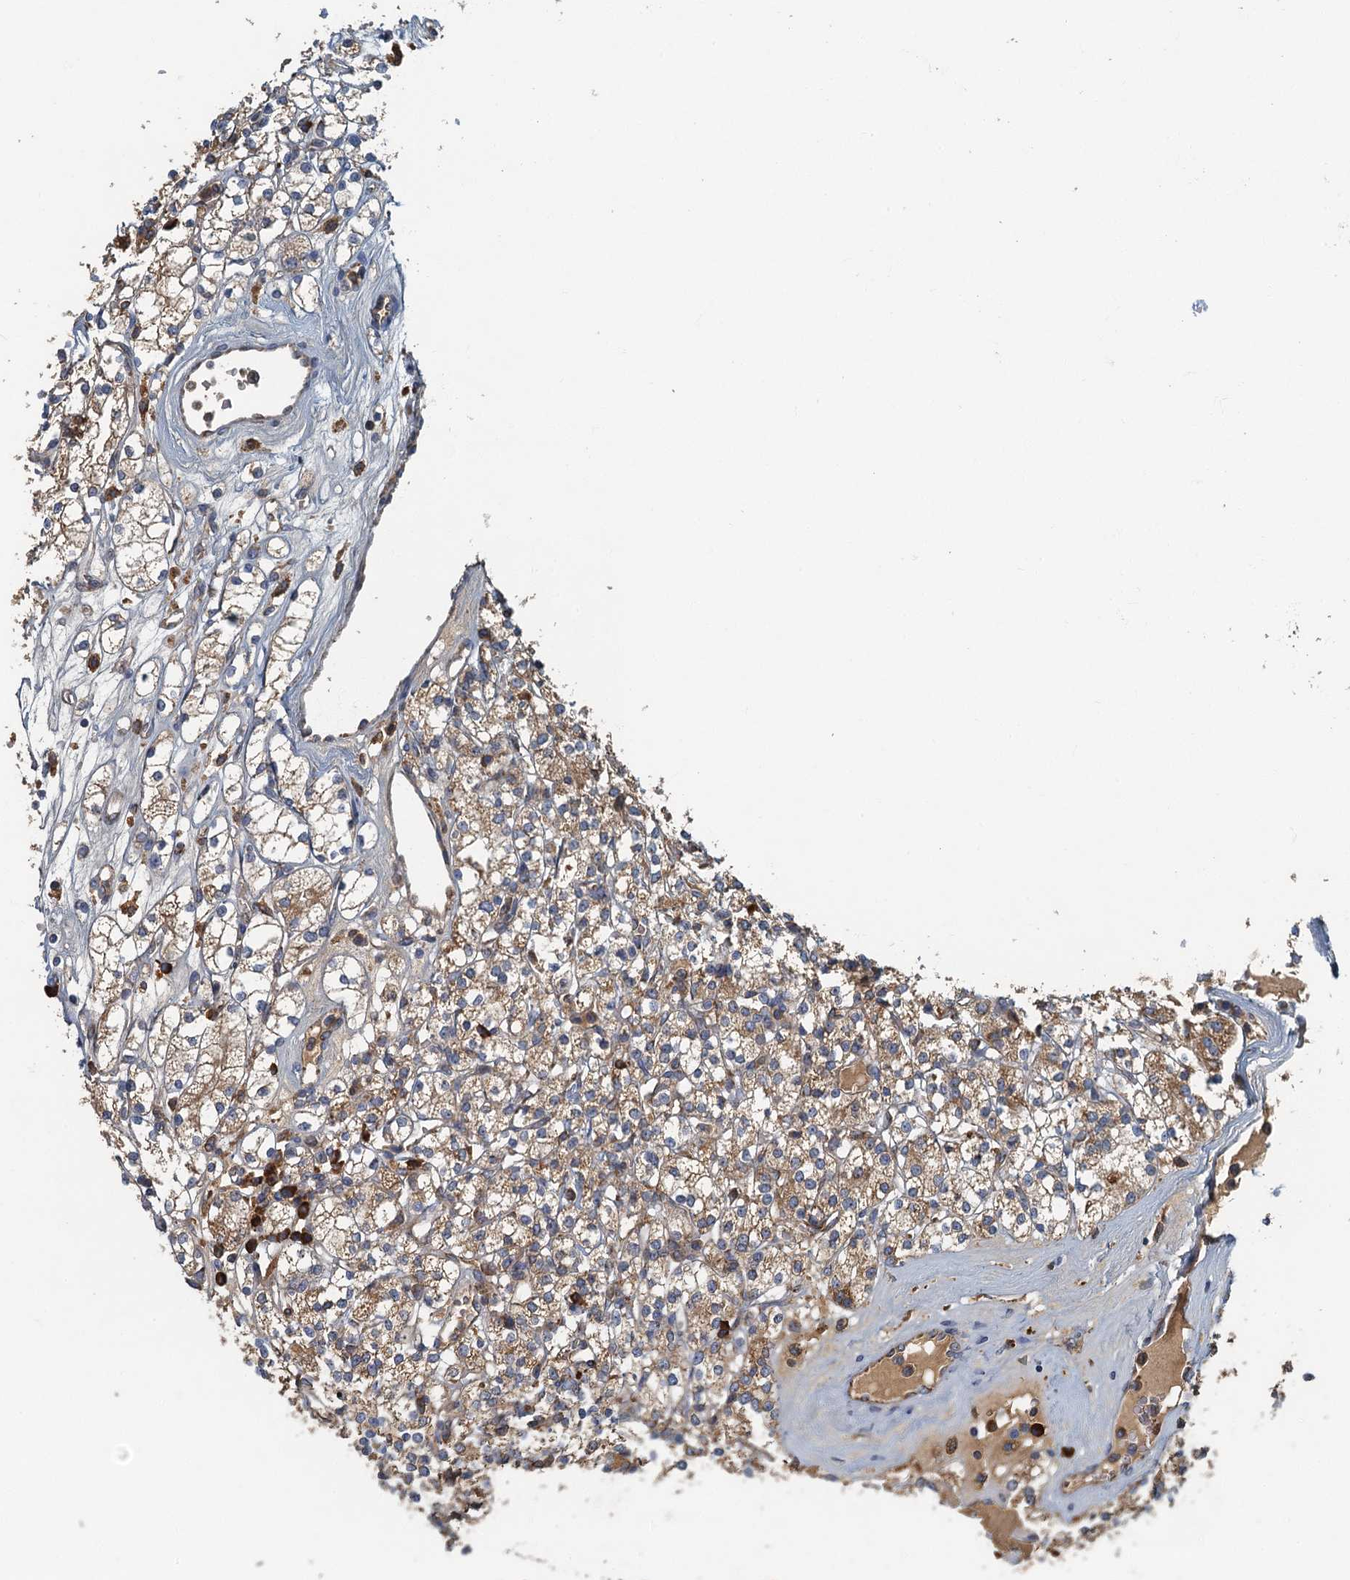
{"staining": {"intensity": "moderate", "quantity": ">75%", "location": "cytoplasmic/membranous"}, "tissue": "renal cancer", "cell_type": "Tumor cells", "image_type": "cancer", "snomed": [{"axis": "morphology", "description": "Adenocarcinoma, NOS"}, {"axis": "topography", "description": "Kidney"}], "caption": "Immunohistochemistry (IHC) staining of renal cancer, which displays medium levels of moderate cytoplasmic/membranous staining in approximately >75% of tumor cells indicating moderate cytoplasmic/membranous protein expression. The staining was performed using DAB (brown) for protein detection and nuclei were counterstained in hematoxylin (blue).", "gene": "SPDYC", "patient": {"sex": "male", "age": 77}}